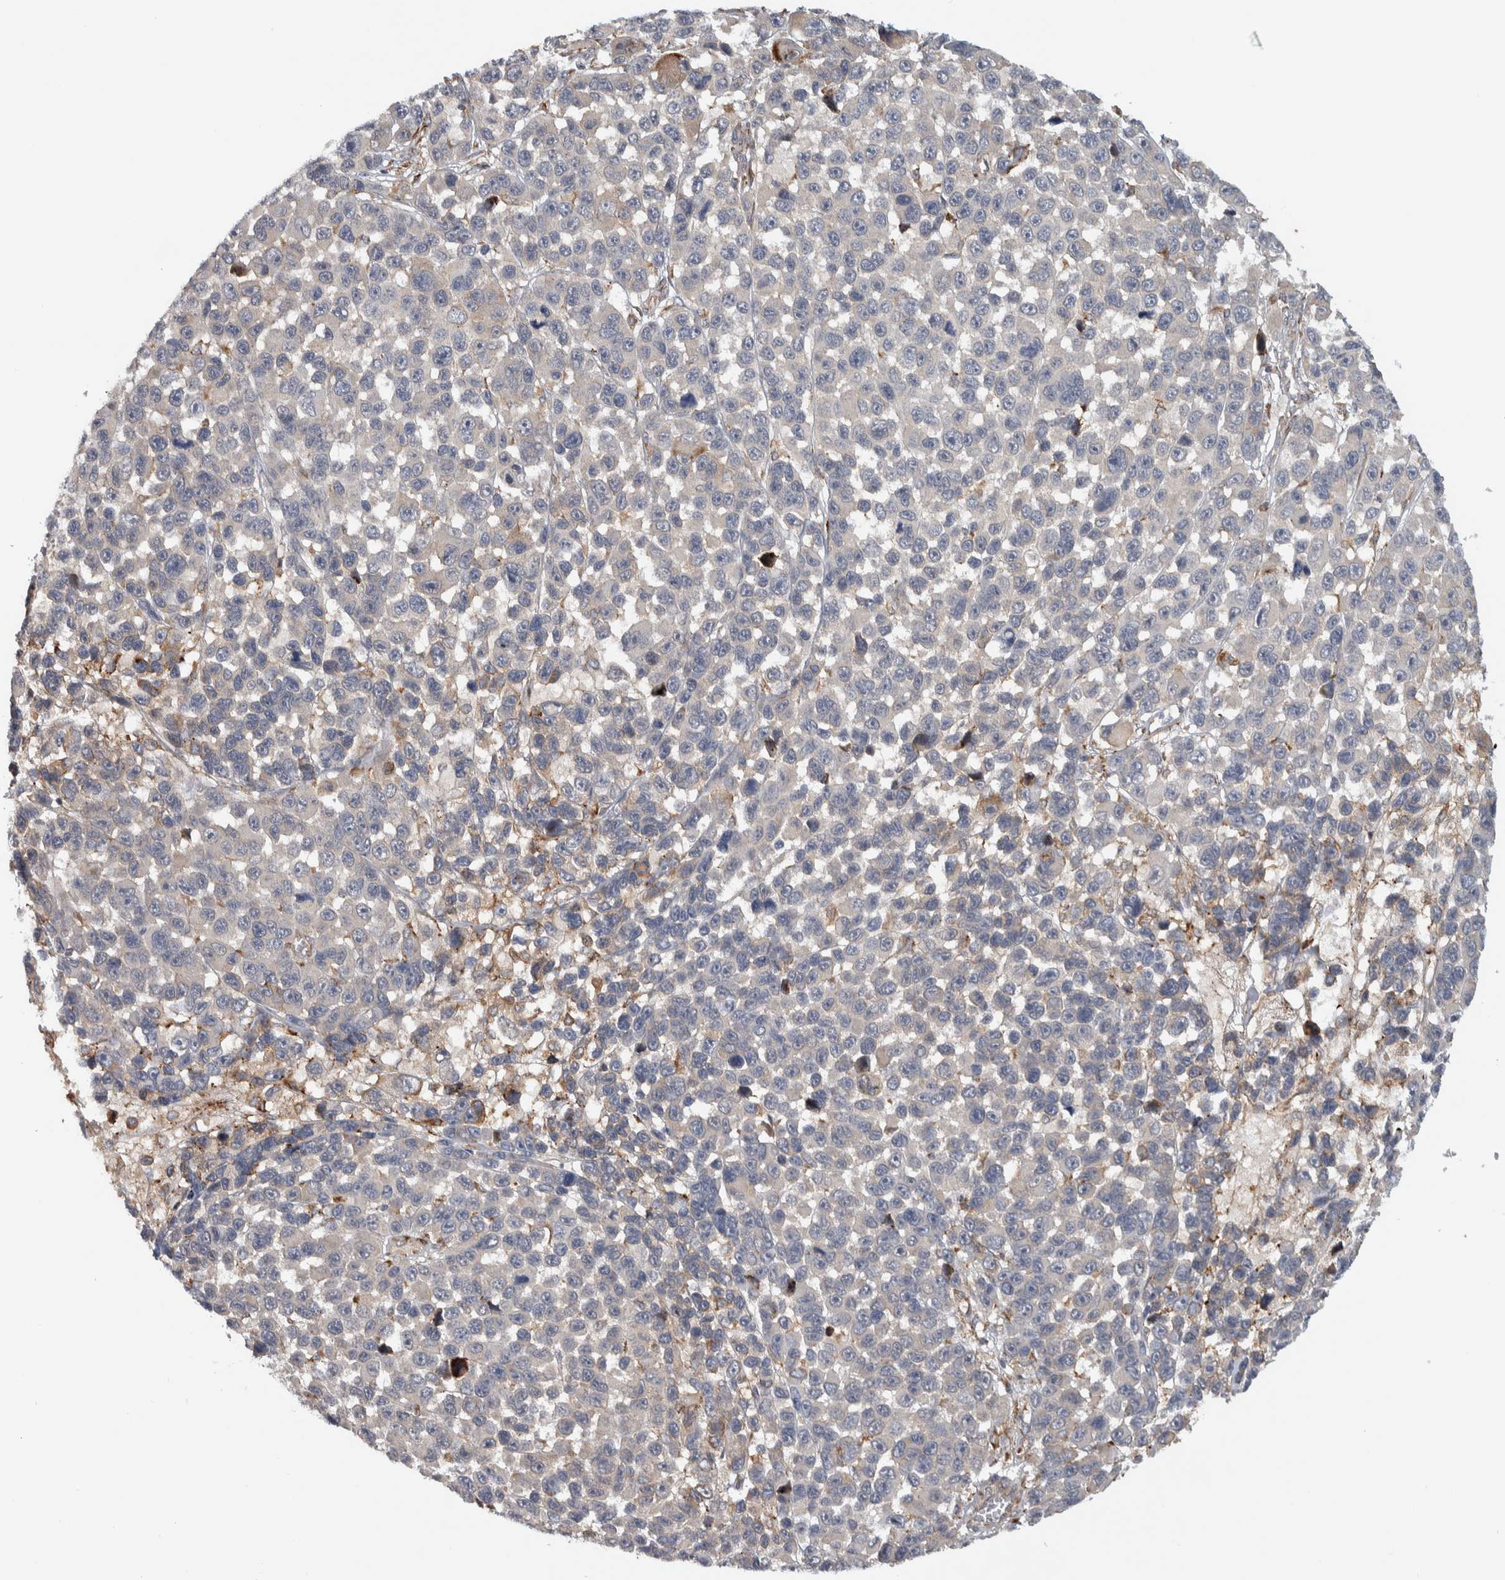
{"staining": {"intensity": "negative", "quantity": "none", "location": "none"}, "tissue": "melanoma", "cell_type": "Tumor cells", "image_type": "cancer", "snomed": [{"axis": "morphology", "description": "Malignant melanoma, NOS"}, {"axis": "topography", "description": "Skin"}], "caption": "Malignant melanoma was stained to show a protein in brown. There is no significant staining in tumor cells. Nuclei are stained in blue.", "gene": "ADPRM", "patient": {"sex": "male", "age": 53}}